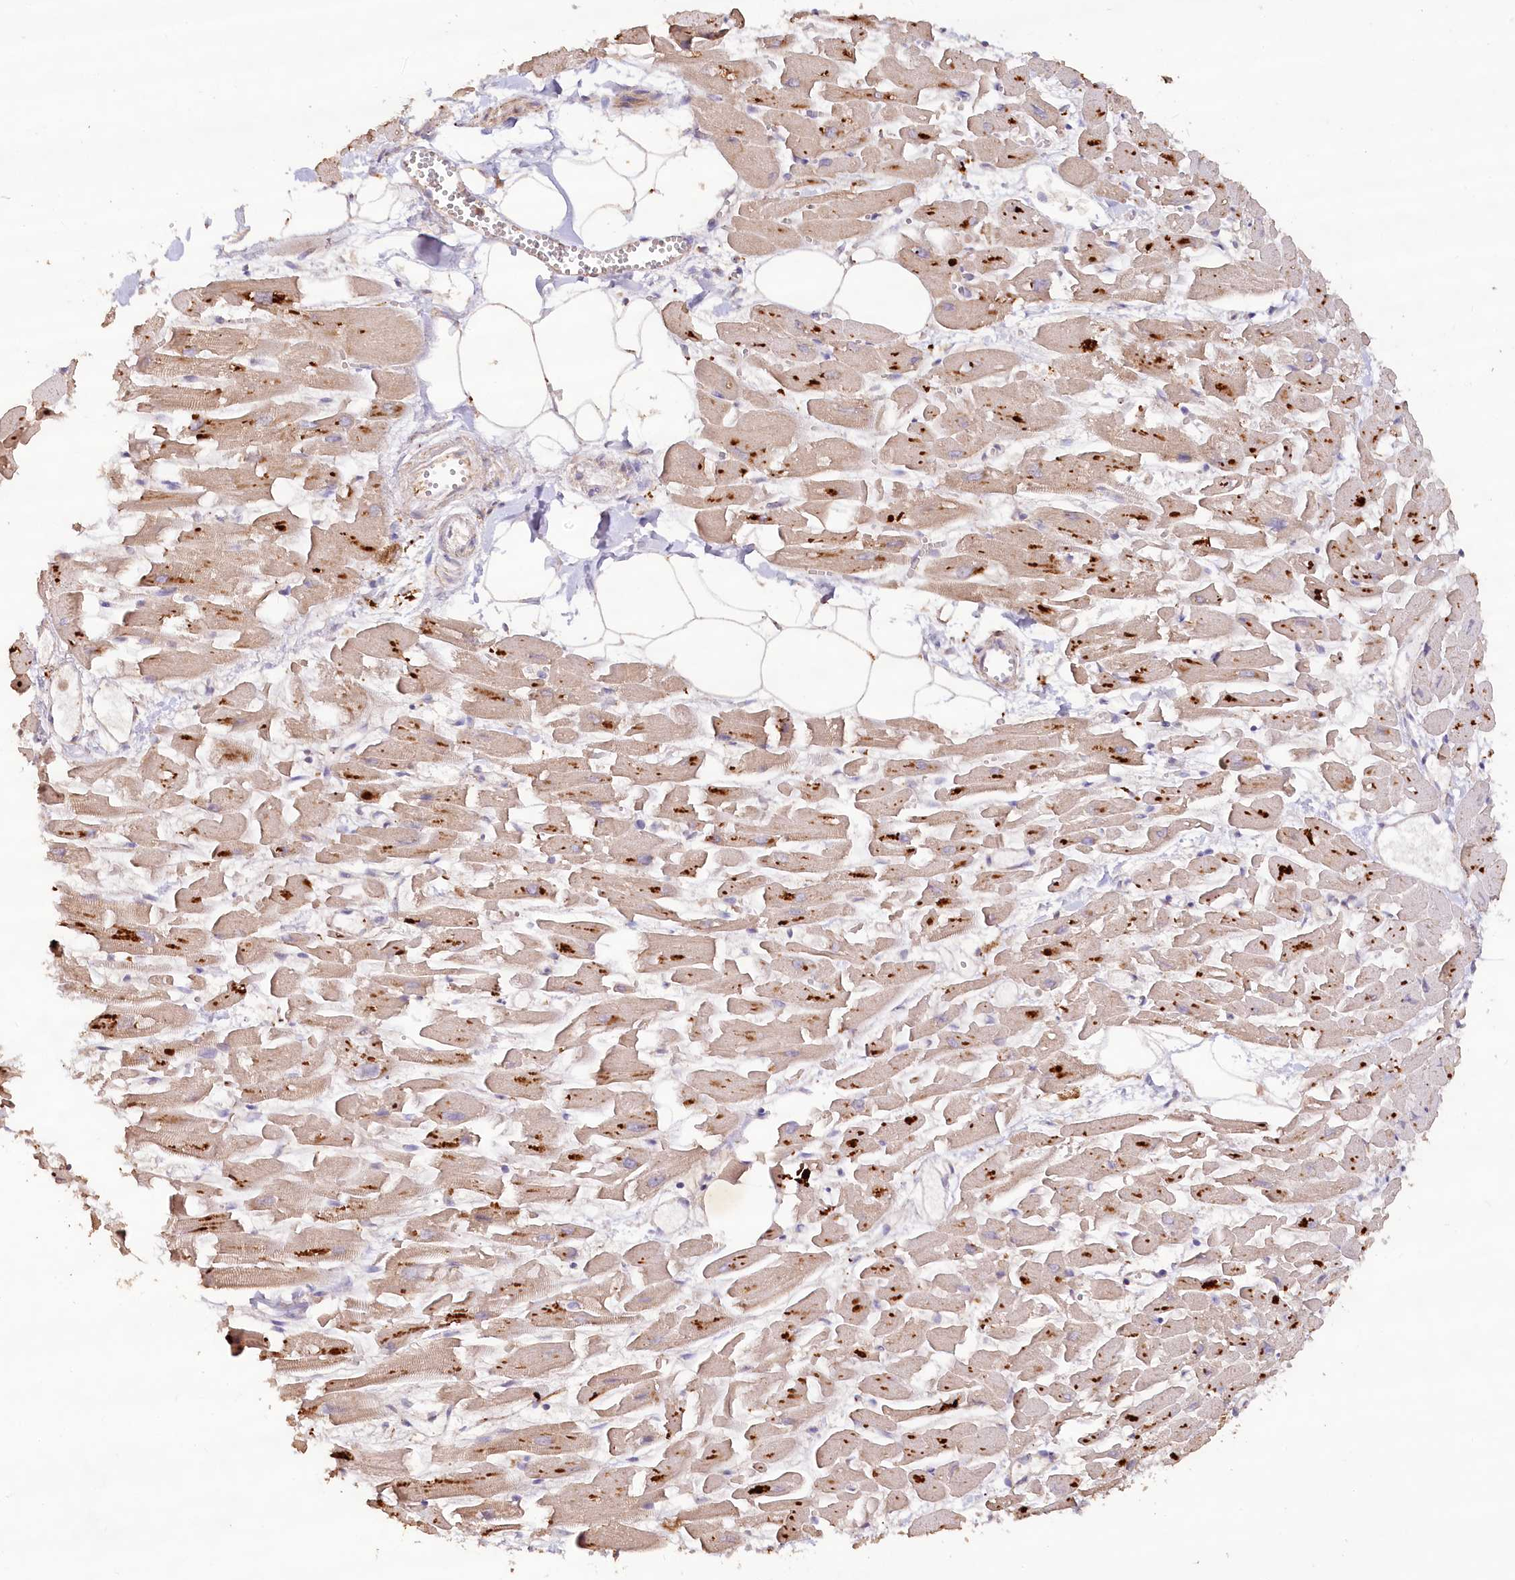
{"staining": {"intensity": "strong", "quantity": "25%-75%", "location": "cytoplasmic/membranous"}, "tissue": "heart muscle", "cell_type": "Cardiomyocytes", "image_type": "normal", "snomed": [{"axis": "morphology", "description": "Normal tissue, NOS"}, {"axis": "topography", "description": "Heart"}], "caption": "This is a micrograph of IHC staining of benign heart muscle, which shows strong positivity in the cytoplasmic/membranous of cardiomyocytes.", "gene": "IRAK1BP1", "patient": {"sex": "female", "age": 64}}